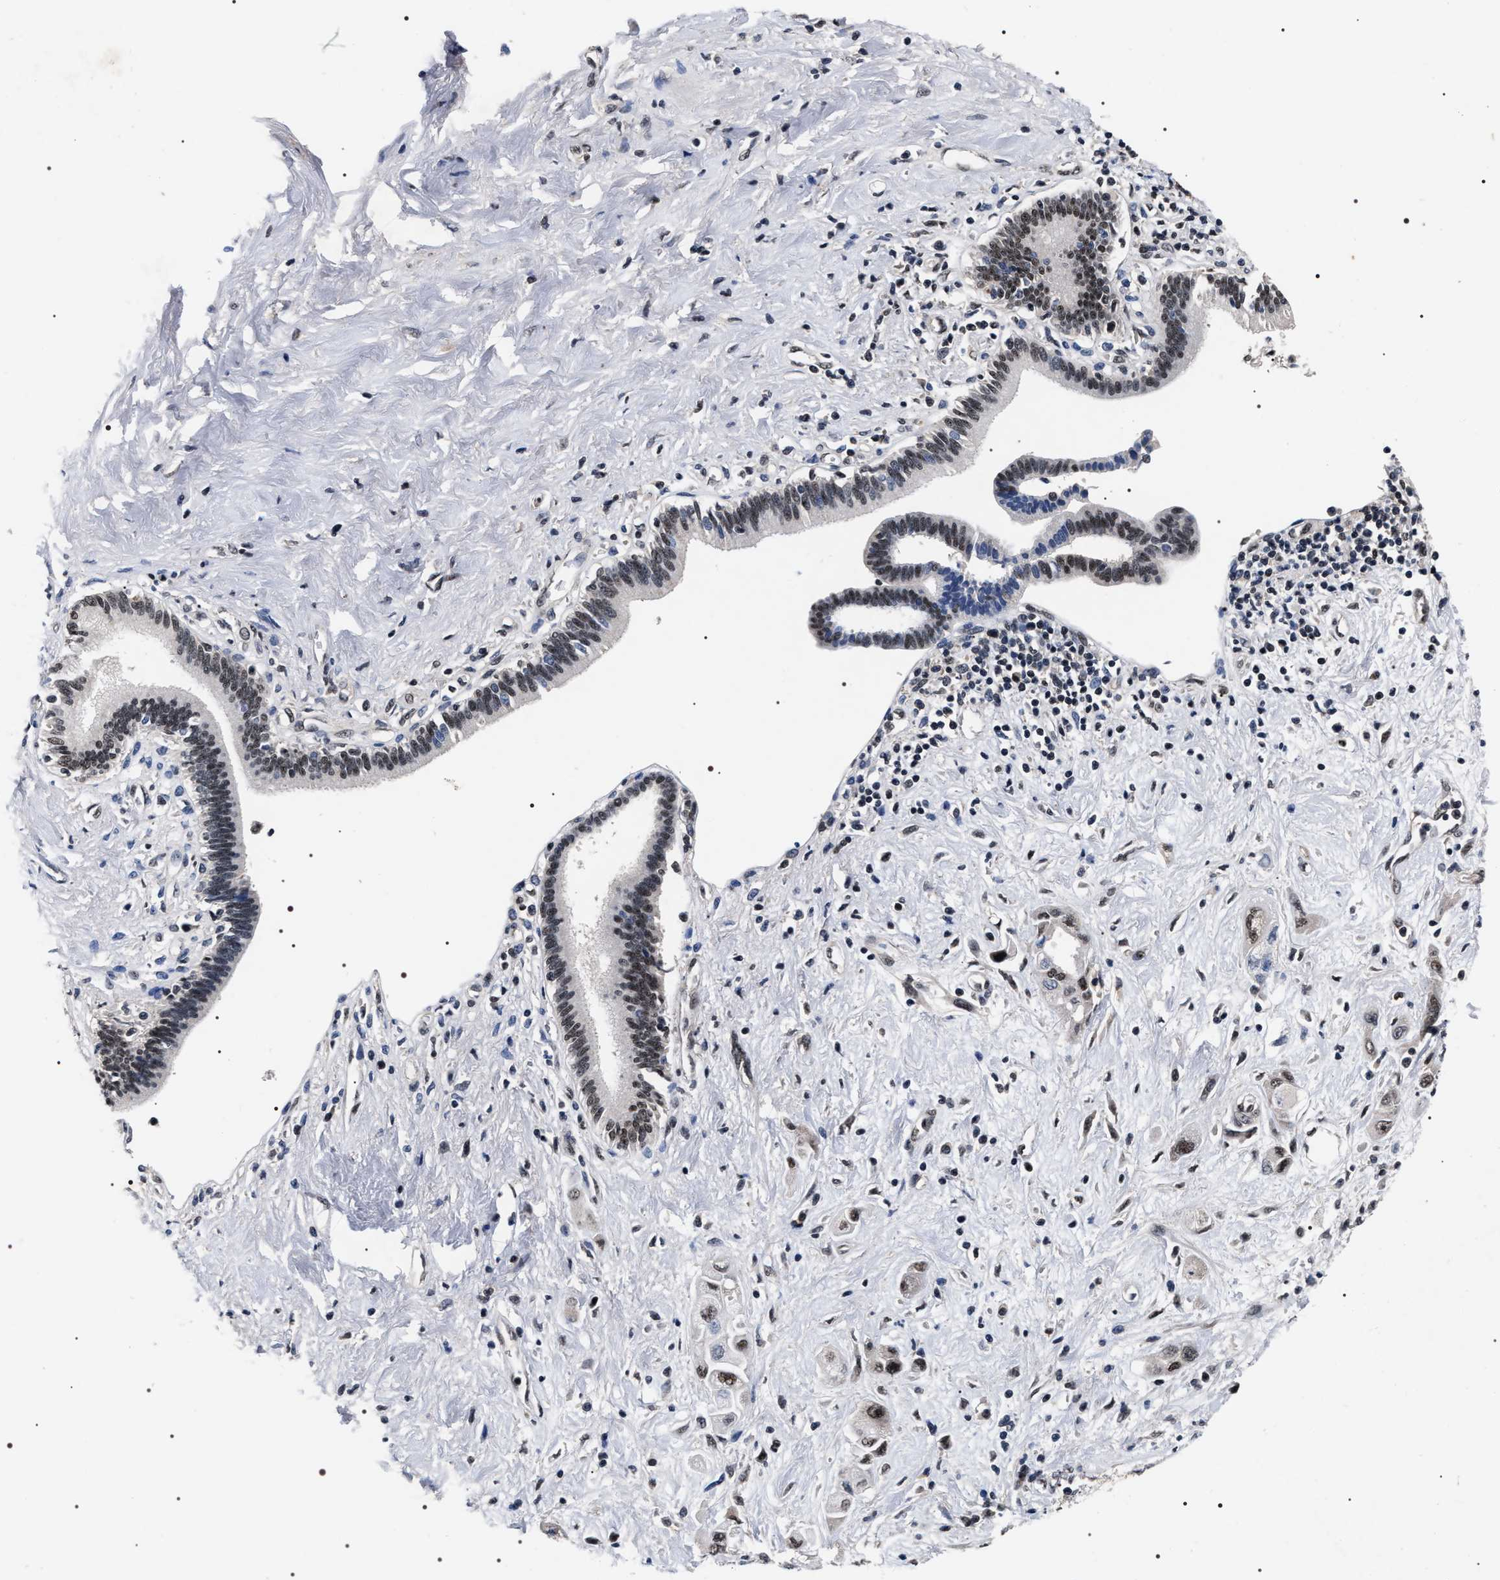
{"staining": {"intensity": "moderate", "quantity": "25%-75%", "location": "nuclear"}, "tissue": "pancreatic cancer", "cell_type": "Tumor cells", "image_type": "cancer", "snomed": [{"axis": "morphology", "description": "Adenocarcinoma, NOS"}, {"axis": "topography", "description": "Pancreas"}], "caption": "Tumor cells show medium levels of moderate nuclear staining in about 25%-75% of cells in human pancreatic adenocarcinoma.", "gene": "RRP1B", "patient": {"sex": "female", "age": 66}}